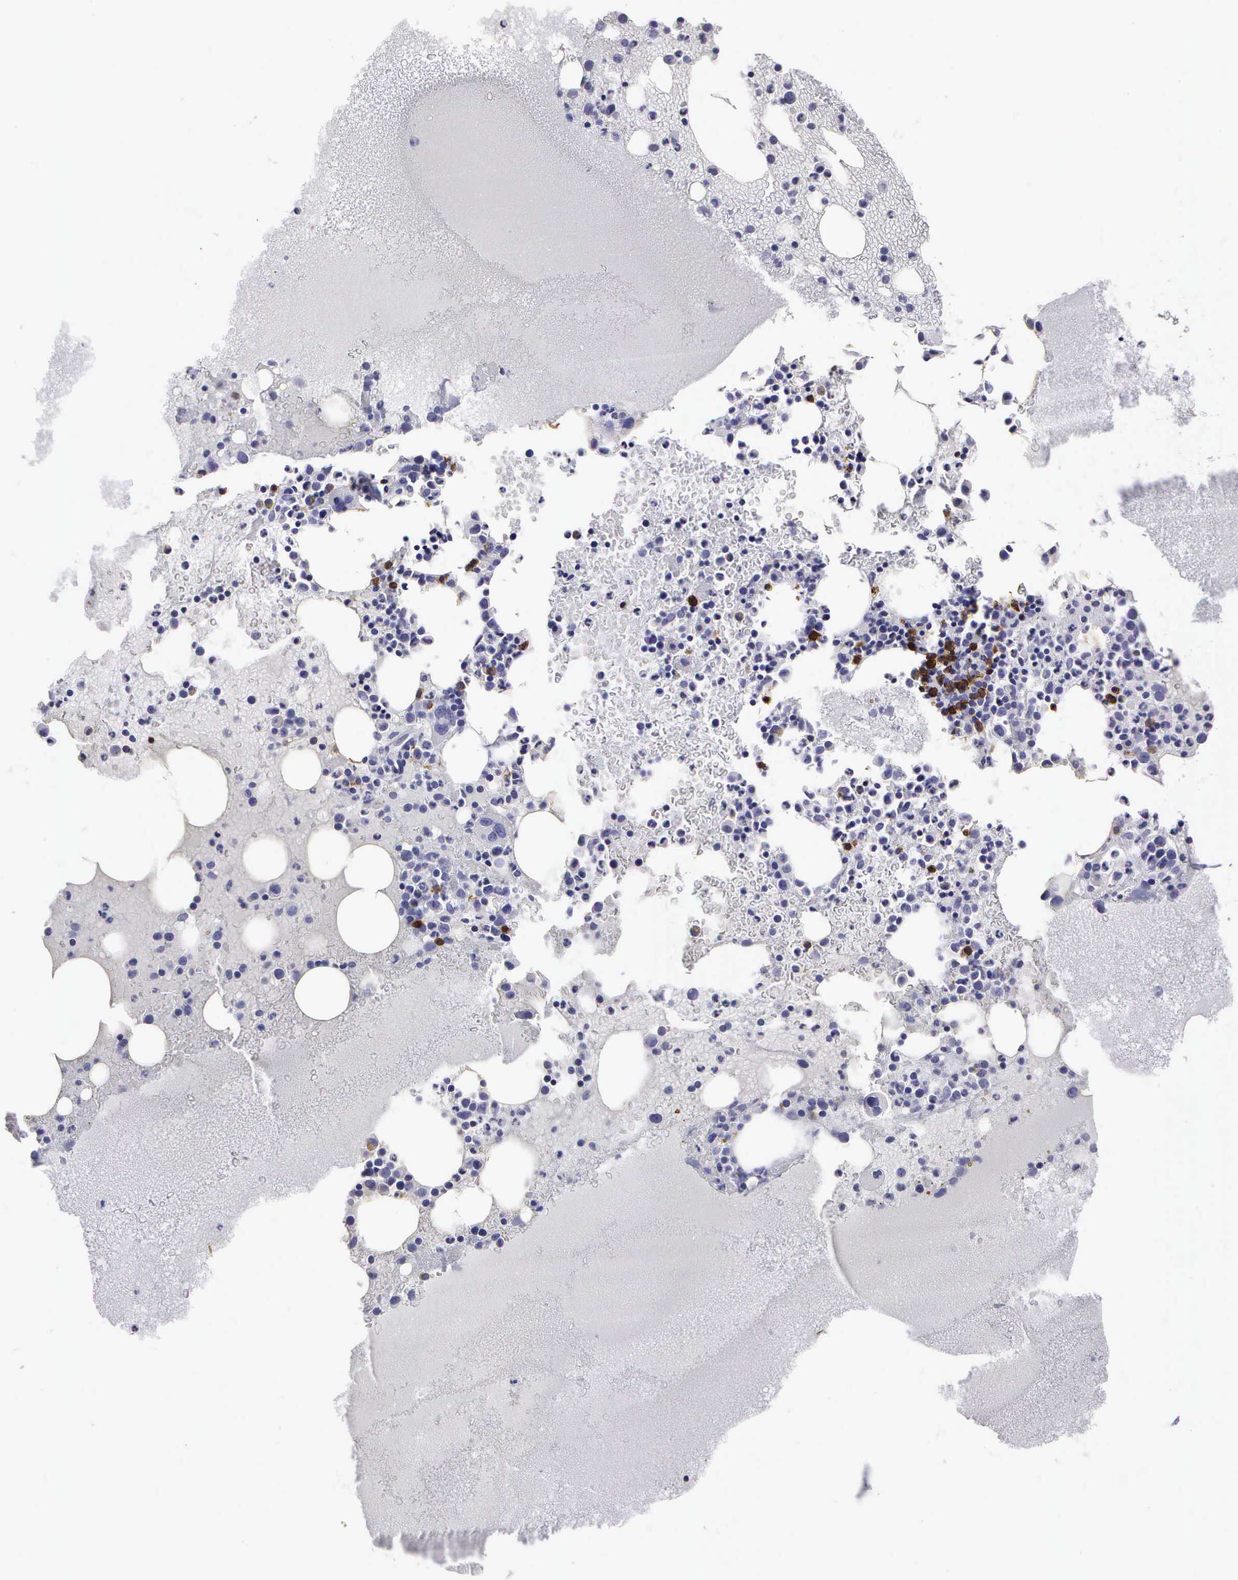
{"staining": {"intensity": "strong", "quantity": "<25%", "location": "cytoplasmic/membranous,nuclear"}, "tissue": "bone marrow", "cell_type": "Hematopoietic cells", "image_type": "normal", "snomed": [{"axis": "morphology", "description": "Normal tissue, NOS"}, {"axis": "topography", "description": "Bone marrow"}], "caption": "This is an image of immunohistochemistry (IHC) staining of normal bone marrow, which shows strong expression in the cytoplasmic/membranous,nuclear of hematopoietic cells.", "gene": "CD8A", "patient": {"sex": "female", "age": 74}}